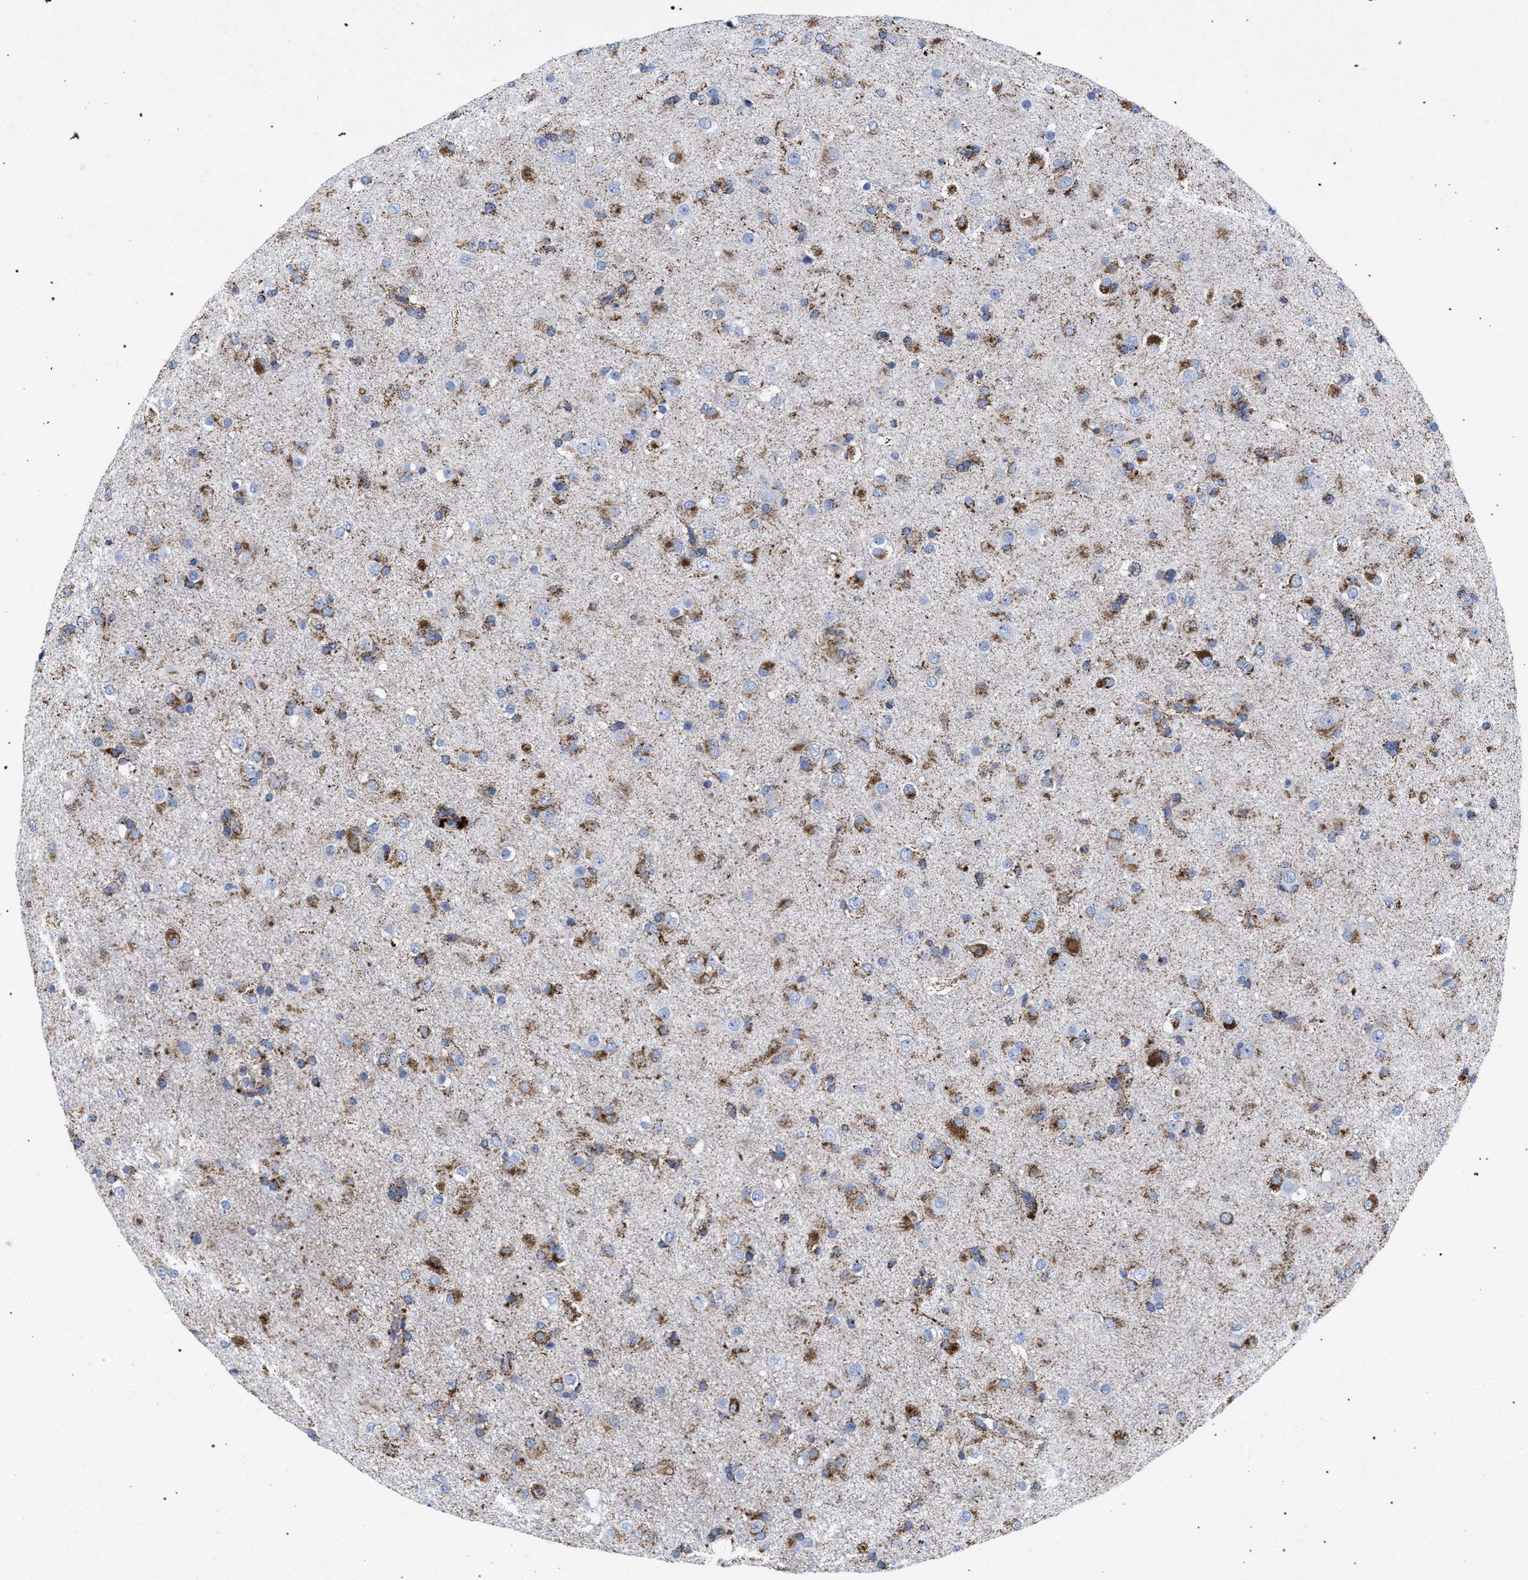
{"staining": {"intensity": "moderate", "quantity": "25%-75%", "location": "cytoplasmic/membranous"}, "tissue": "glioma", "cell_type": "Tumor cells", "image_type": "cancer", "snomed": [{"axis": "morphology", "description": "Glioma, malignant, Low grade"}, {"axis": "topography", "description": "Brain"}], "caption": "Brown immunohistochemical staining in human glioma exhibits moderate cytoplasmic/membranous expression in about 25%-75% of tumor cells. (DAB = brown stain, brightfield microscopy at high magnification).", "gene": "ACADS", "patient": {"sex": "male", "age": 65}}